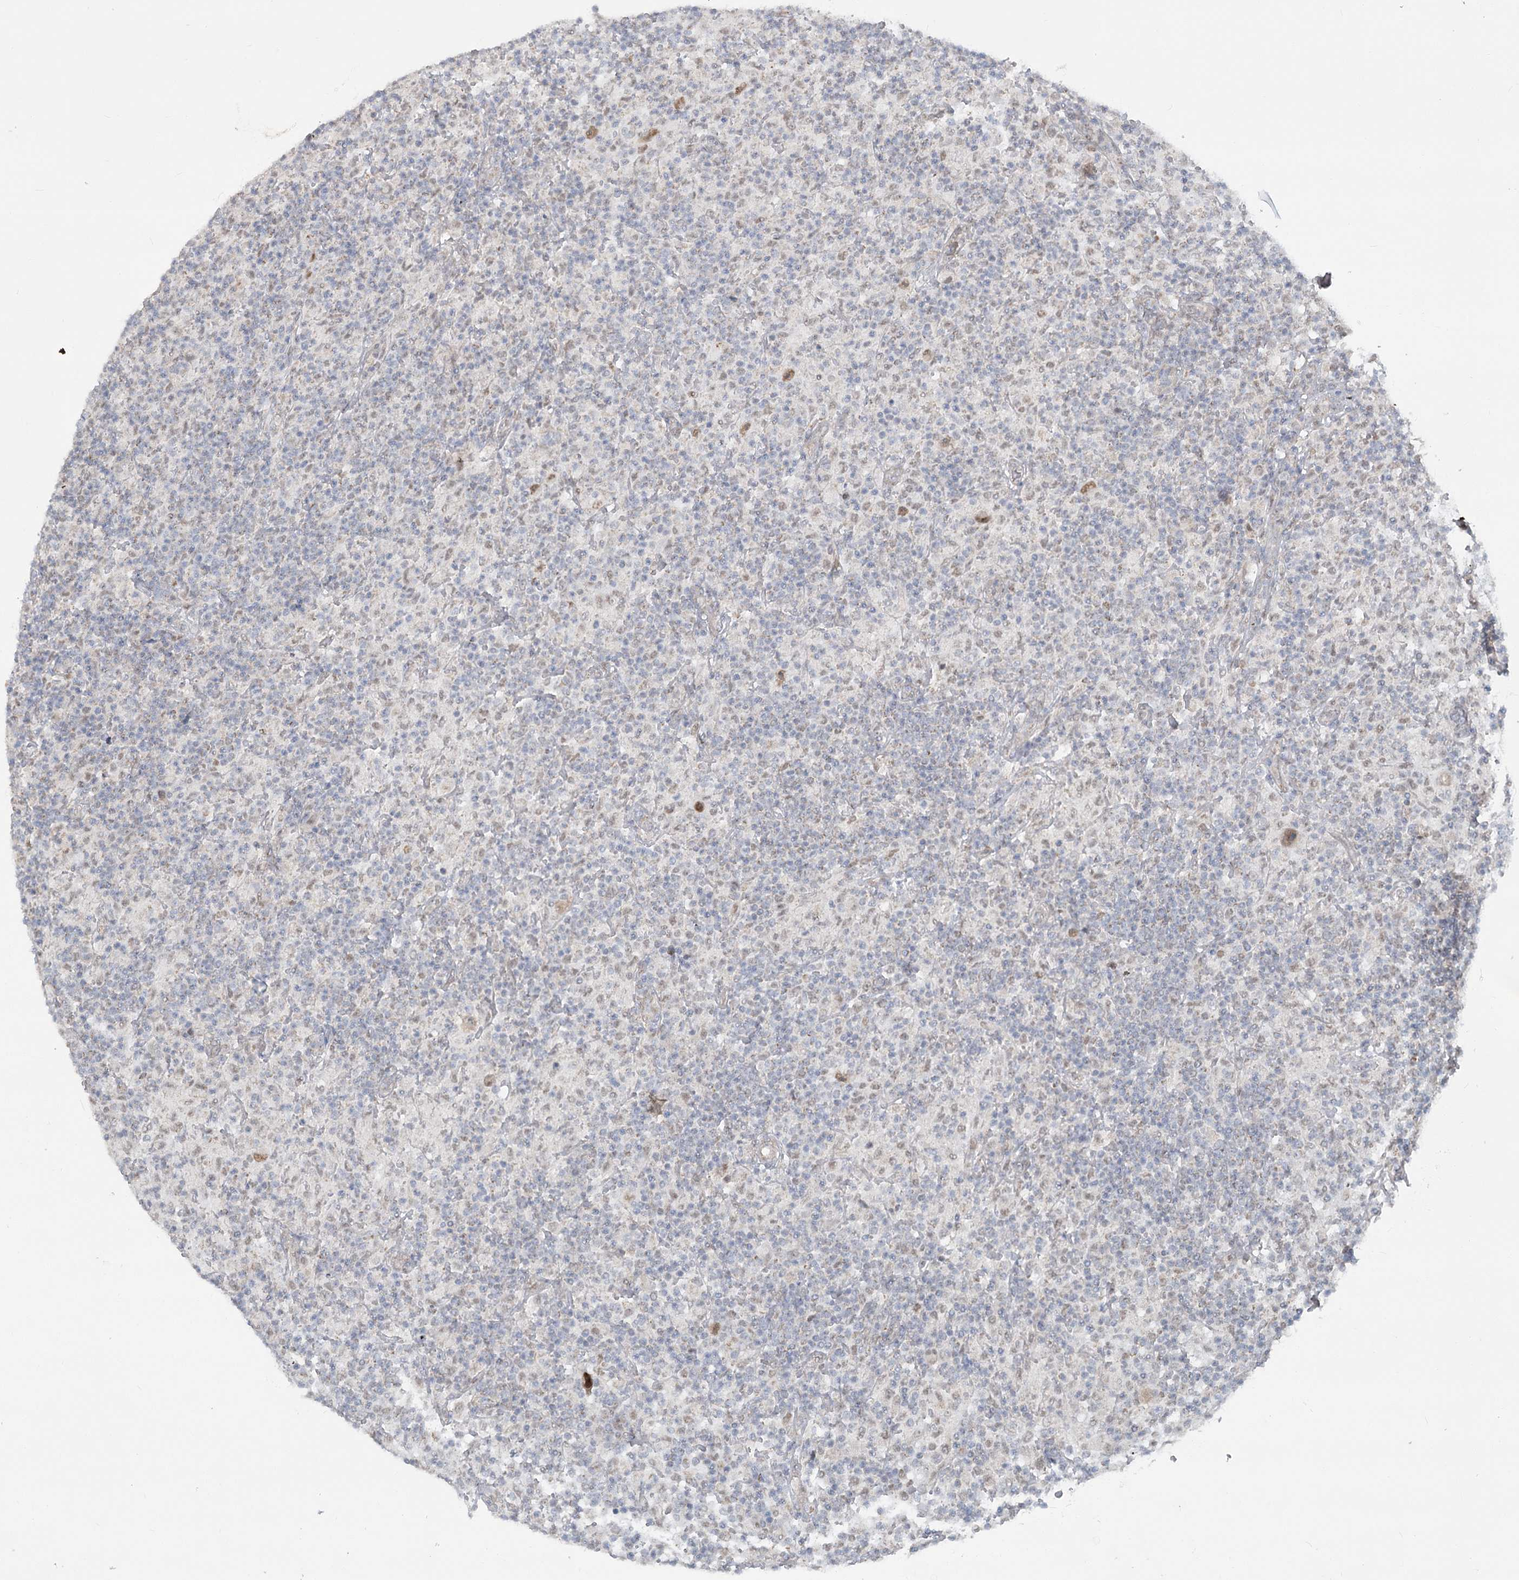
{"staining": {"intensity": "moderate", "quantity": ">75%", "location": "nuclear"}, "tissue": "lymphoma", "cell_type": "Tumor cells", "image_type": "cancer", "snomed": [{"axis": "morphology", "description": "Hodgkin's disease, NOS"}, {"axis": "topography", "description": "Lymph node"}], "caption": "IHC of human Hodgkin's disease displays medium levels of moderate nuclear expression in approximately >75% of tumor cells.", "gene": "MTG1", "patient": {"sex": "male", "age": 70}}